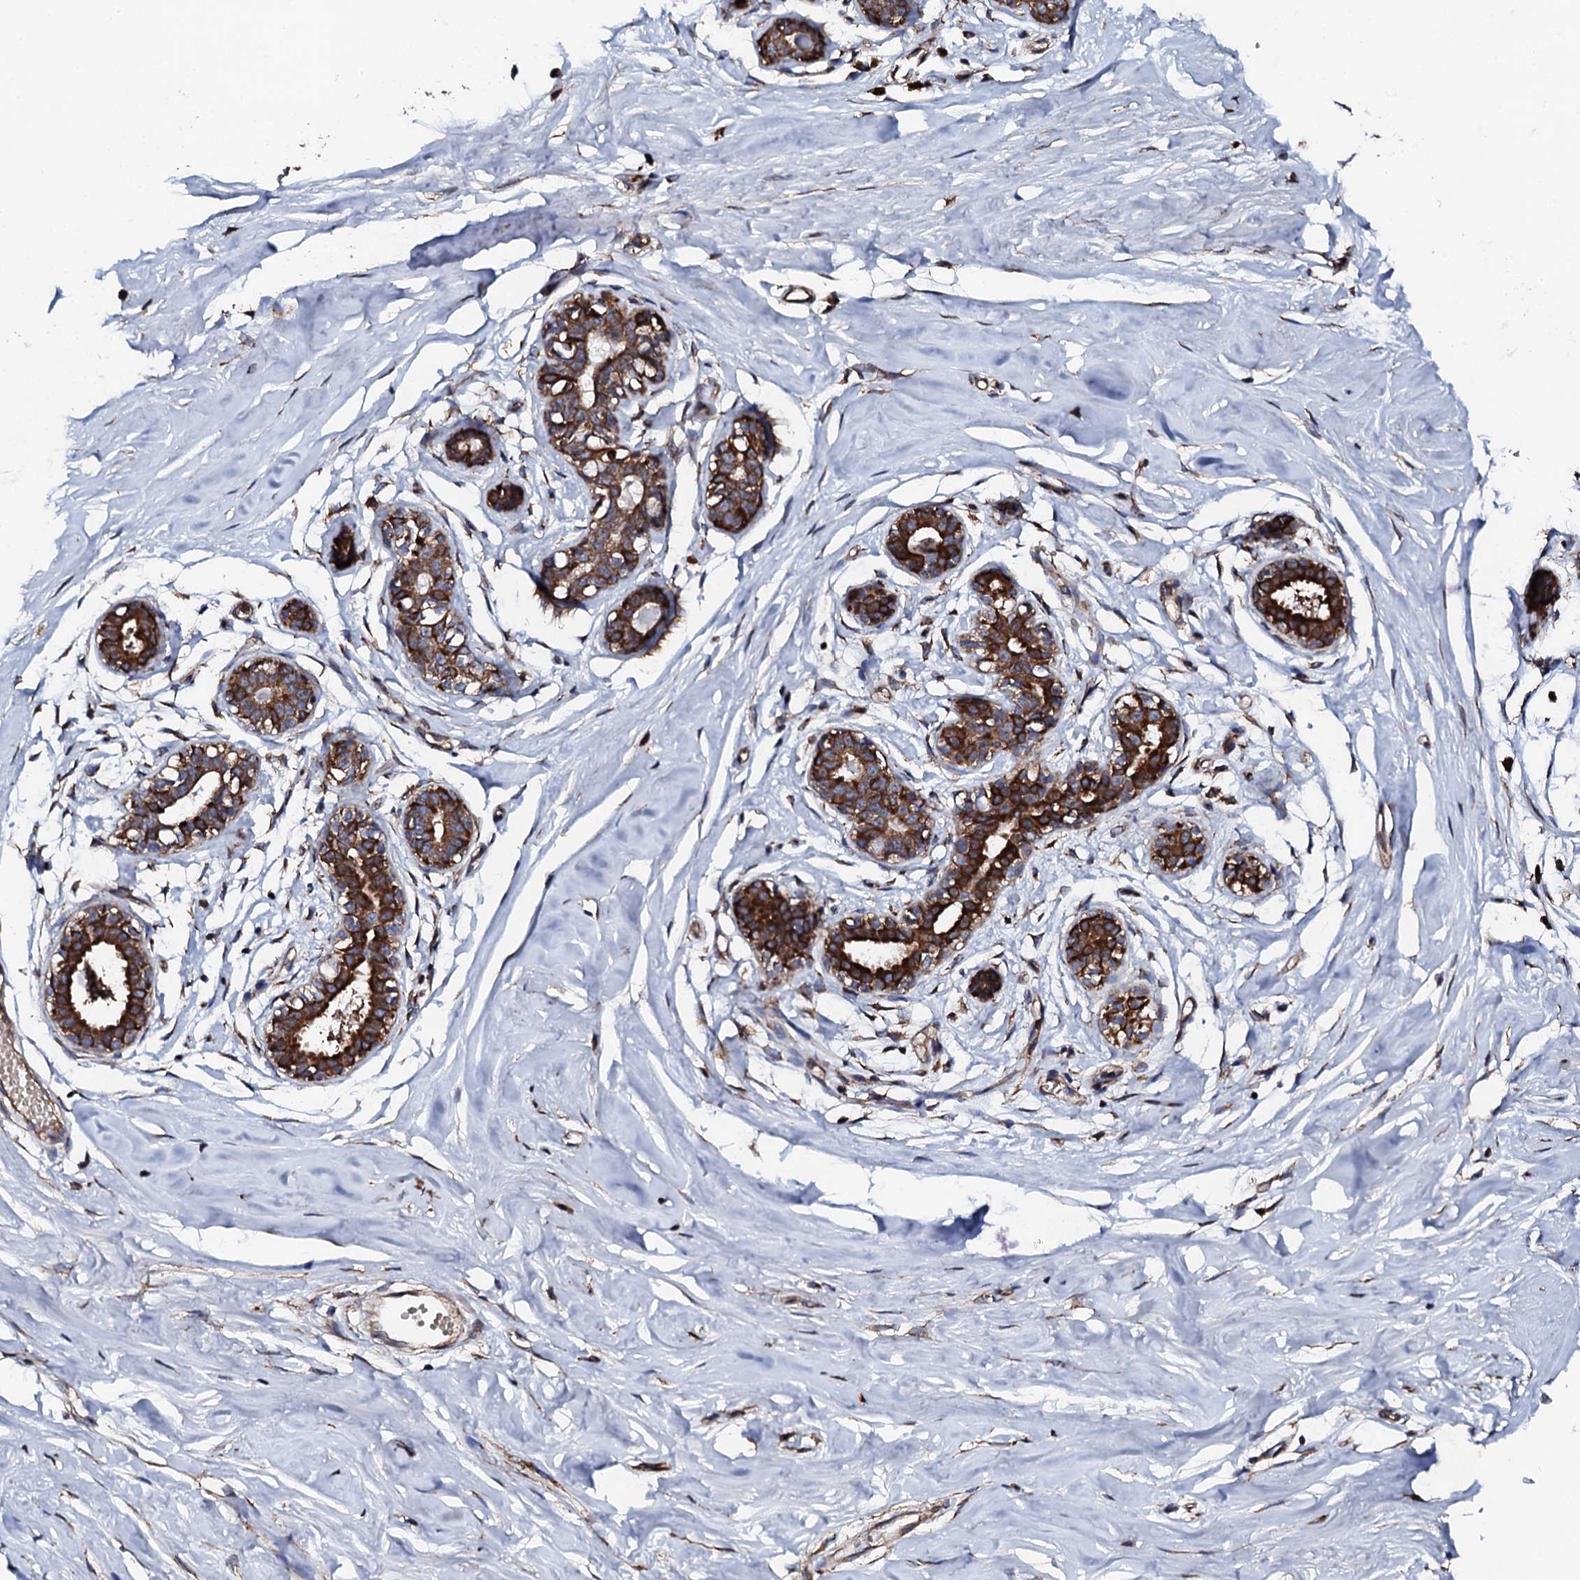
{"staining": {"intensity": "moderate", "quantity": ">75%", "location": "cytoplasmic/membranous"}, "tissue": "breast", "cell_type": "Adipocytes", "image_type": "normal", "snomed": [{"axis": "morphology", "description": "Normal tissue, NOS"}, {"axis": "morphology", "description": "Adenoma, NOS"}, {"axis": "topography", "description": "Breast"}], "caption": "Protein staining of normal breast shows moderate cytoplasmic/membranous positivity in about >75% of adipocytes.", "gene": "CKAP5", "patient": {"sex": "female", "age": 23}}